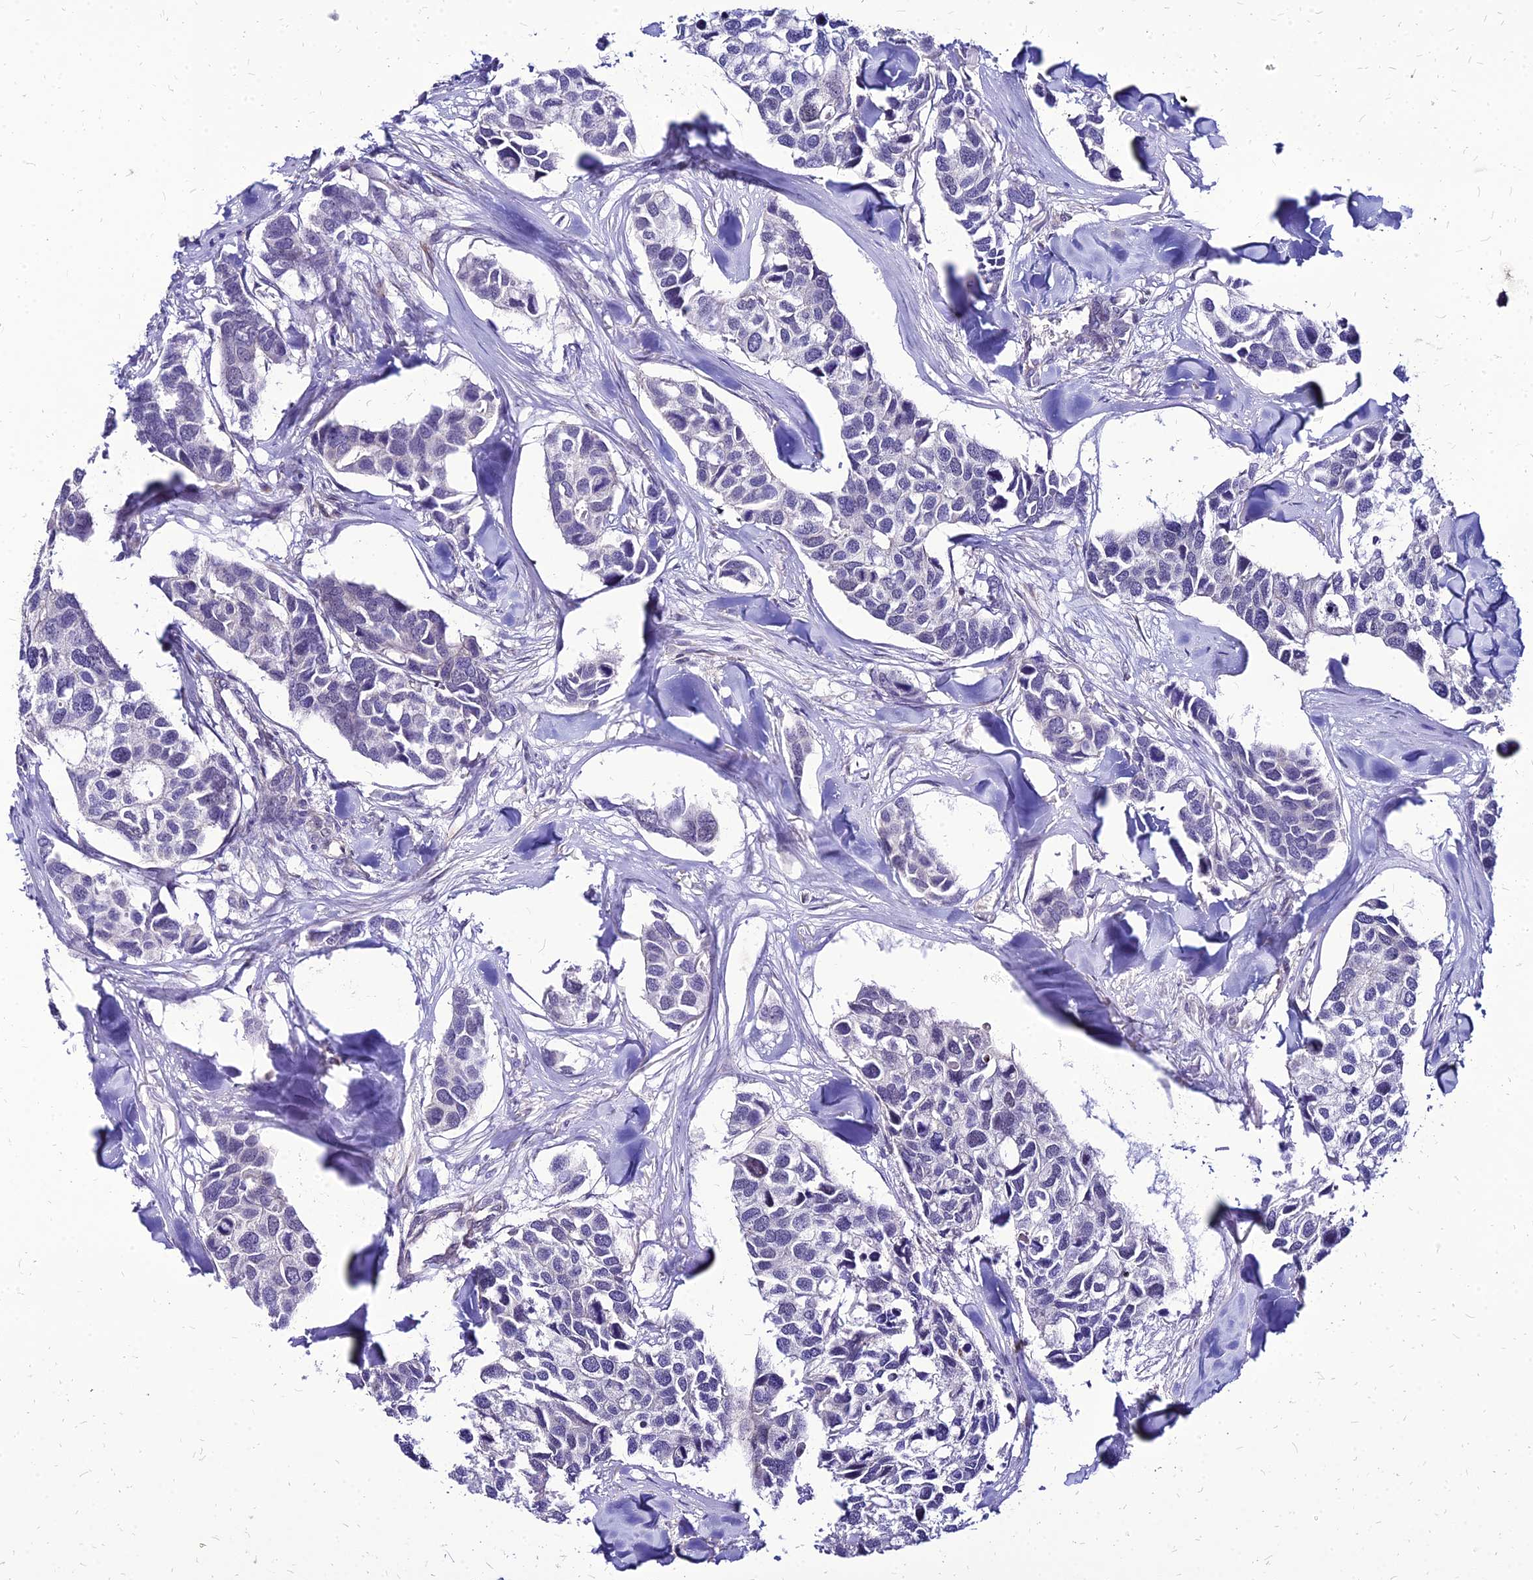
{"staining": {"intensity": "negative", "quantity": "none", "location": "none"}, "tissue": "breast cancer", "cell_type": "Tumor cells", "image_type": "cancer", "snomed": [{"axis": "morphology", "description": "Duct carcinoma"}, {"axis": "topography", "description": "Breast"}], "caption": "This is an IHC micrograph of human breast cancer (infiltrating ductal carcinoma). There is no positivity in tumor cells.", "gene": "YEATS2", "patient": {"sex": "female", "age": 83}}